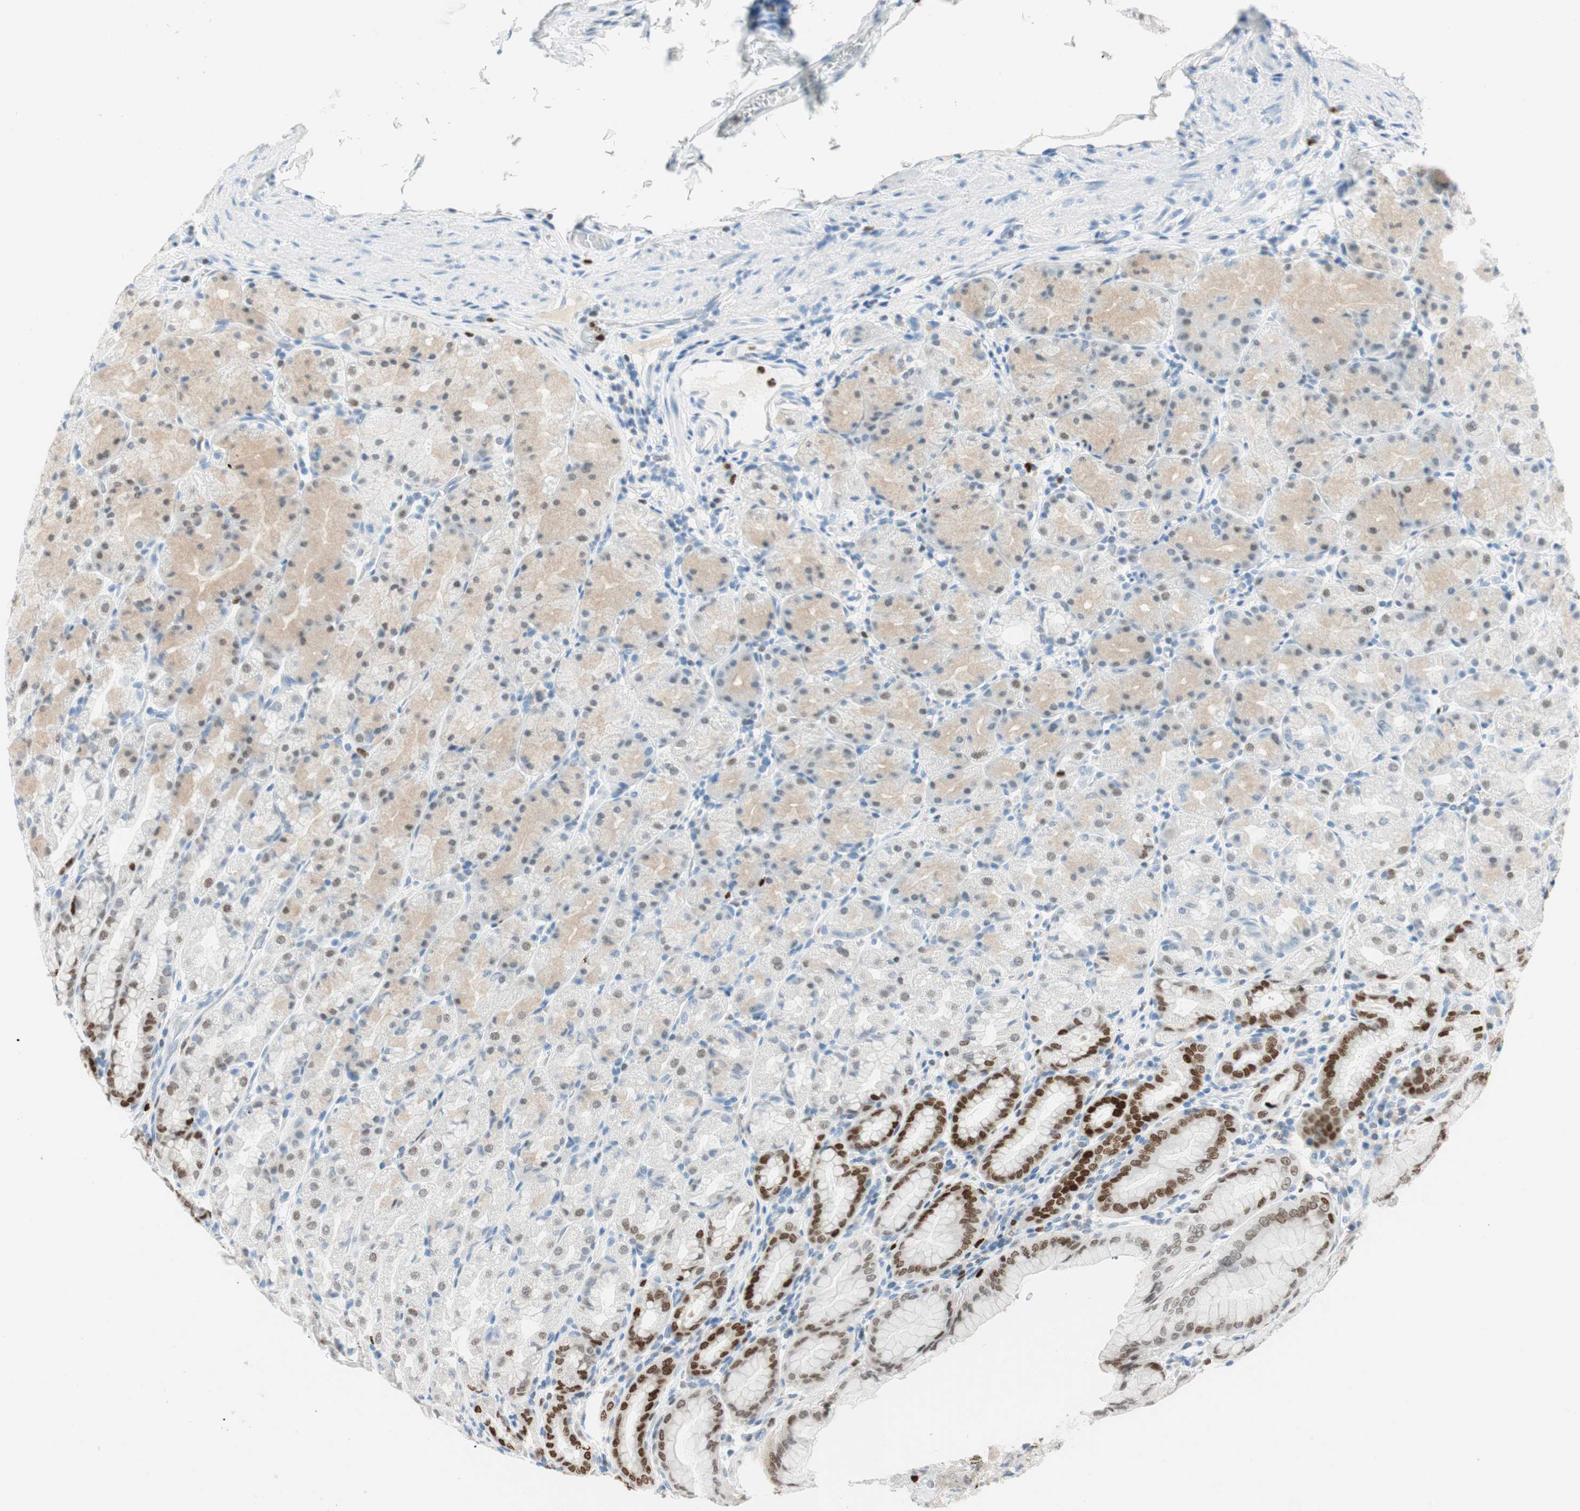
{"staining": {"intensity": "strong", "quantity": "25%-75%", "location": "nuclear"}, "tissue": "stomach", "cell_type": "Glandular cells", "image_type": "normal", "snomed": [{"axis": "morphology", "description": "Normal tissue, NOS"}, {"axis": "topography", "description": "Stomach, upper"}], "caption": "DAB (3,3'-diaminobenzidine) immunohistochemical staining of unremarkable human stomach reveals strong nuclear protein positivity in about 25%-75% of glandular cells.", "gene": "EZH2", "patient": {"sex": "male", "age": 68}}